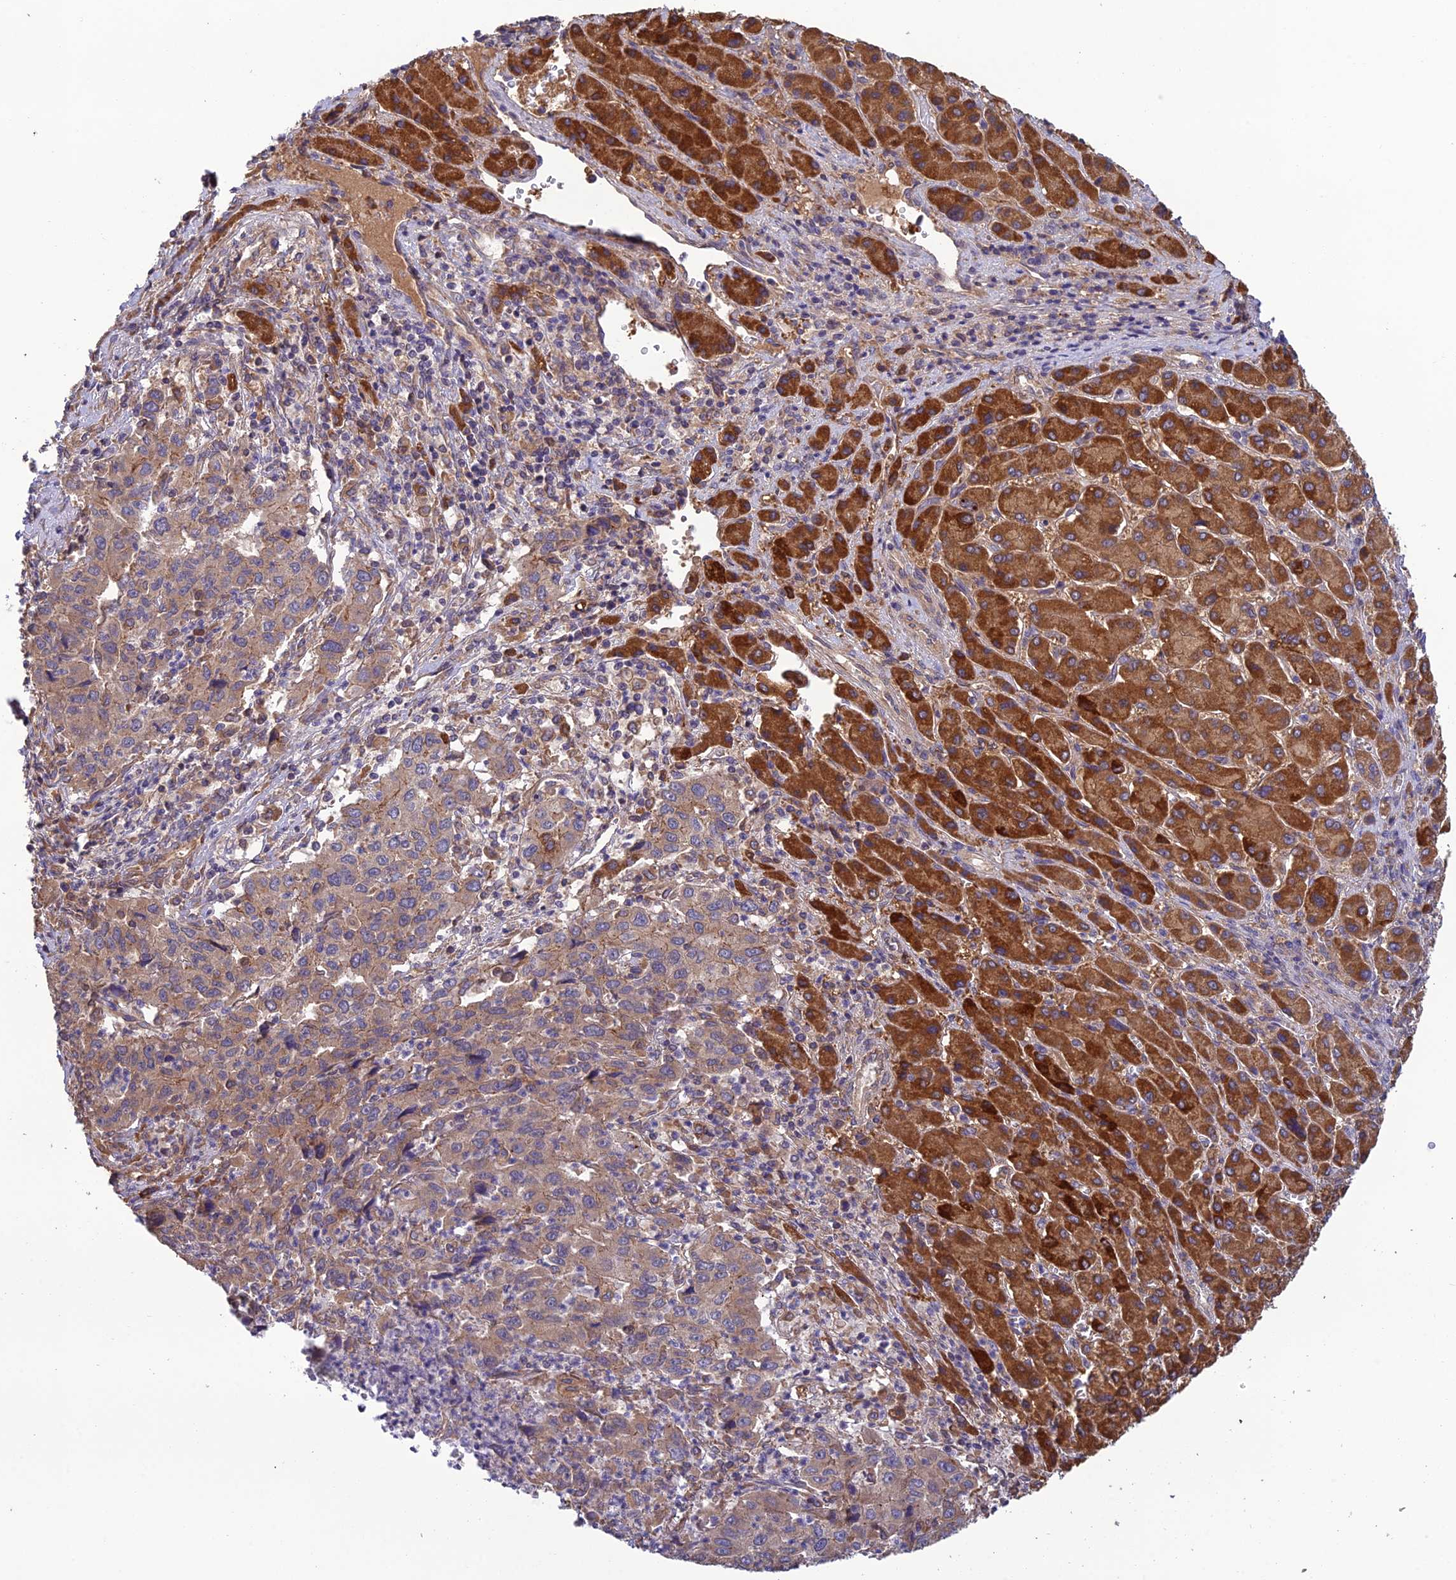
{"staining": {"intensity": "strong", "quantity": "25%-75%", "location": "cytoplasmic/membranous"}, "tissue": "liver cancer", "cell_type": "Tumor cells", "image_type": "cancer", "snomed": [{"axis": "morphology", "description": "Carcinoma, Hepatocellular, NOS"}, {"axis": "topography", "description": "Liver"}], "caption": "Immunohistochemical staining of liver cancer (hepatocellular carcinoma) reveals strong cytoplasmic/membranous protein expression in about 25%-75% of tumor cells.", "gene": "MRNIP", "patient": {"sex": "male", "age": 63}}